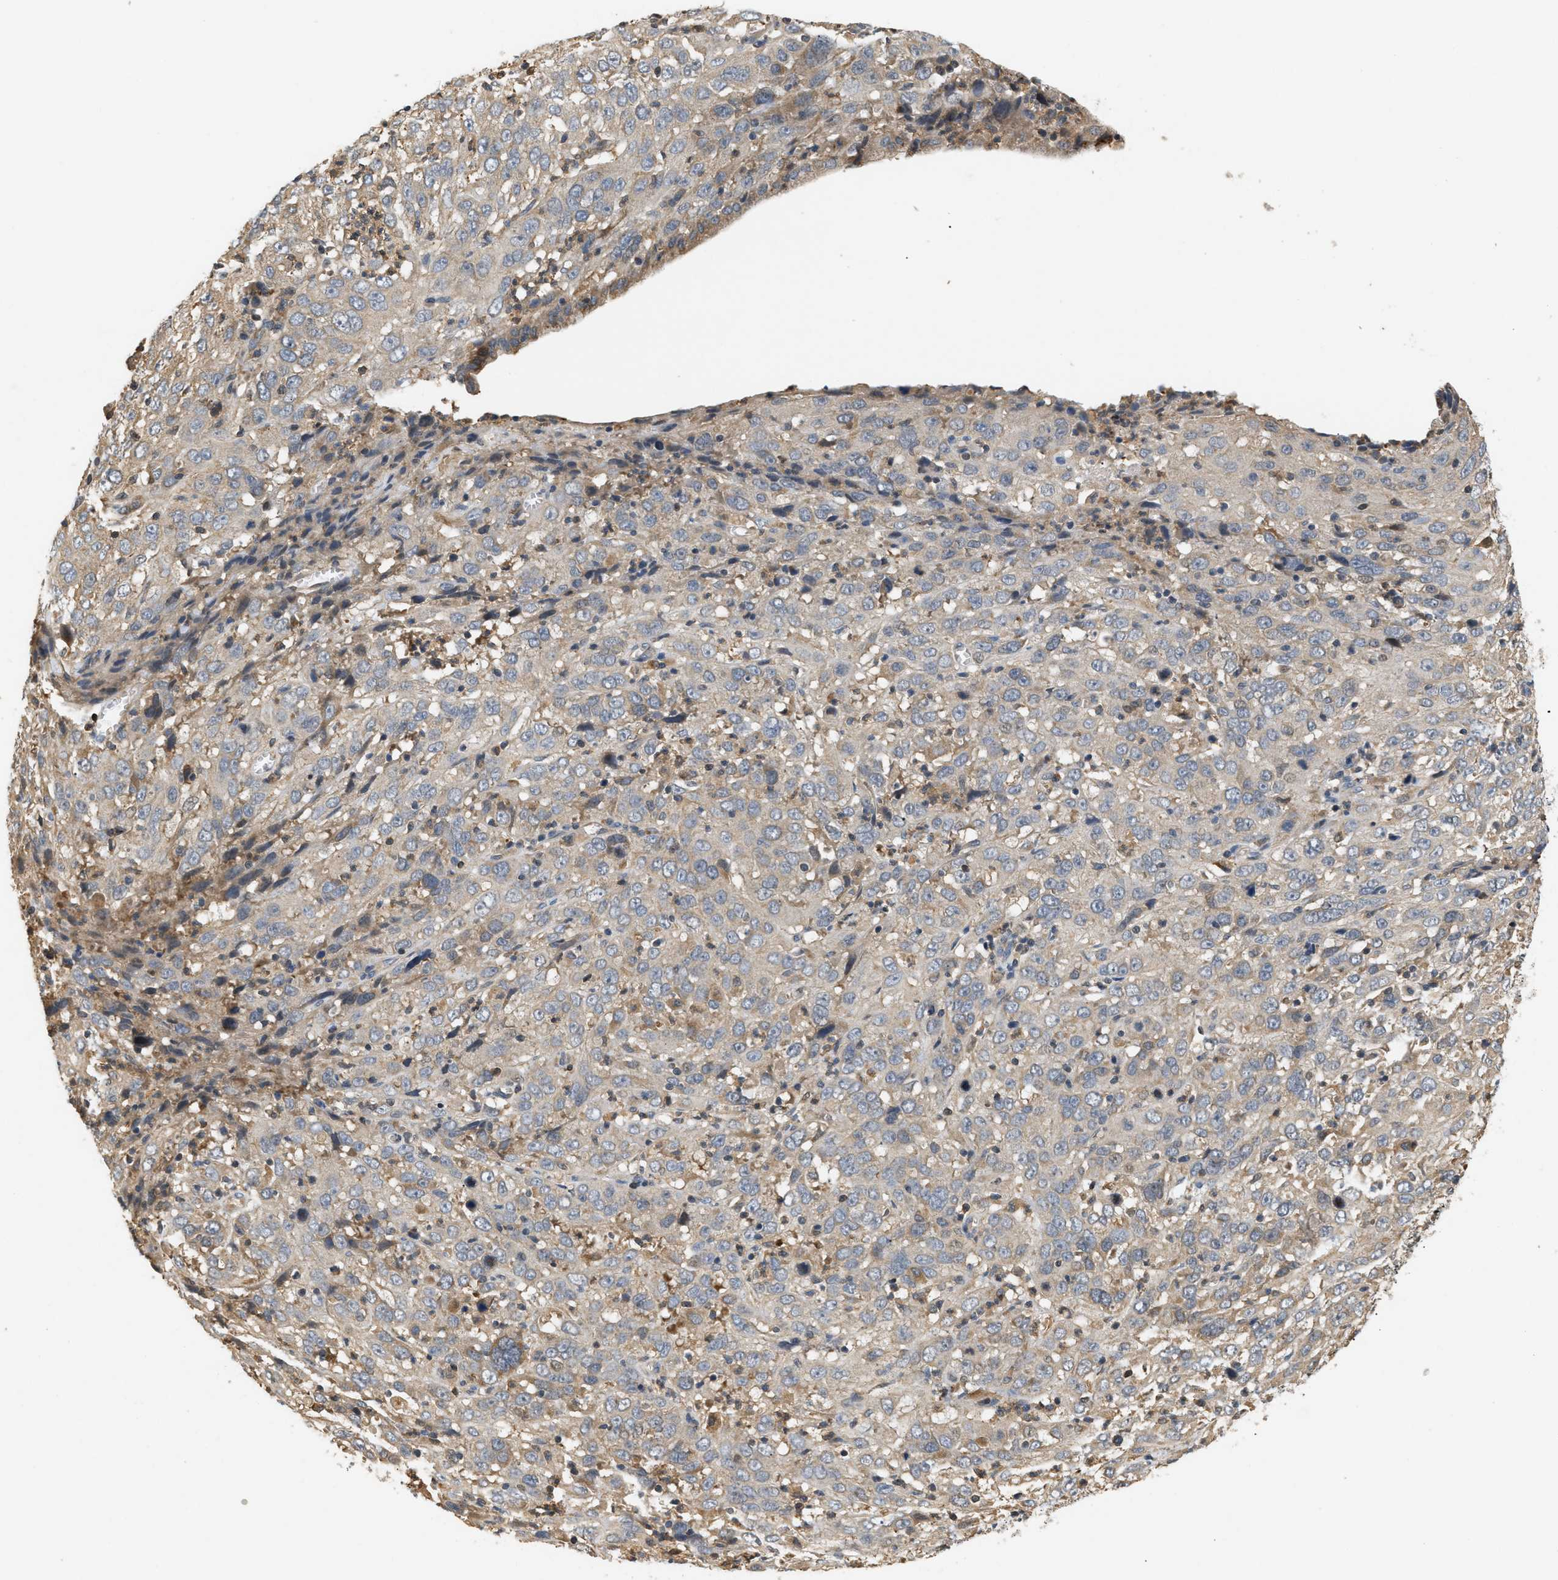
{"staining": {"intensity": "weak", "quantity": ">75%", "location": "cytoplasmic/membranous"}, "tissue": "cervical cancer", "cell_type": "Tumor cells", "image_type": "cancer", "snomed": [{"axis": "morphology", "description": "Squamous cell carcinoma, NOS"}, {"axis": "topography", "description": "Cervix"}], "caption": "Cervical squamous cell carcinoma was stained to show a protein in brown. There is low levels of weak cytoplasmic/membranous expression in approximately >75% of tumor cells.", "gene": "FARS2", "patient": {"sex": "female", "age": 32}}